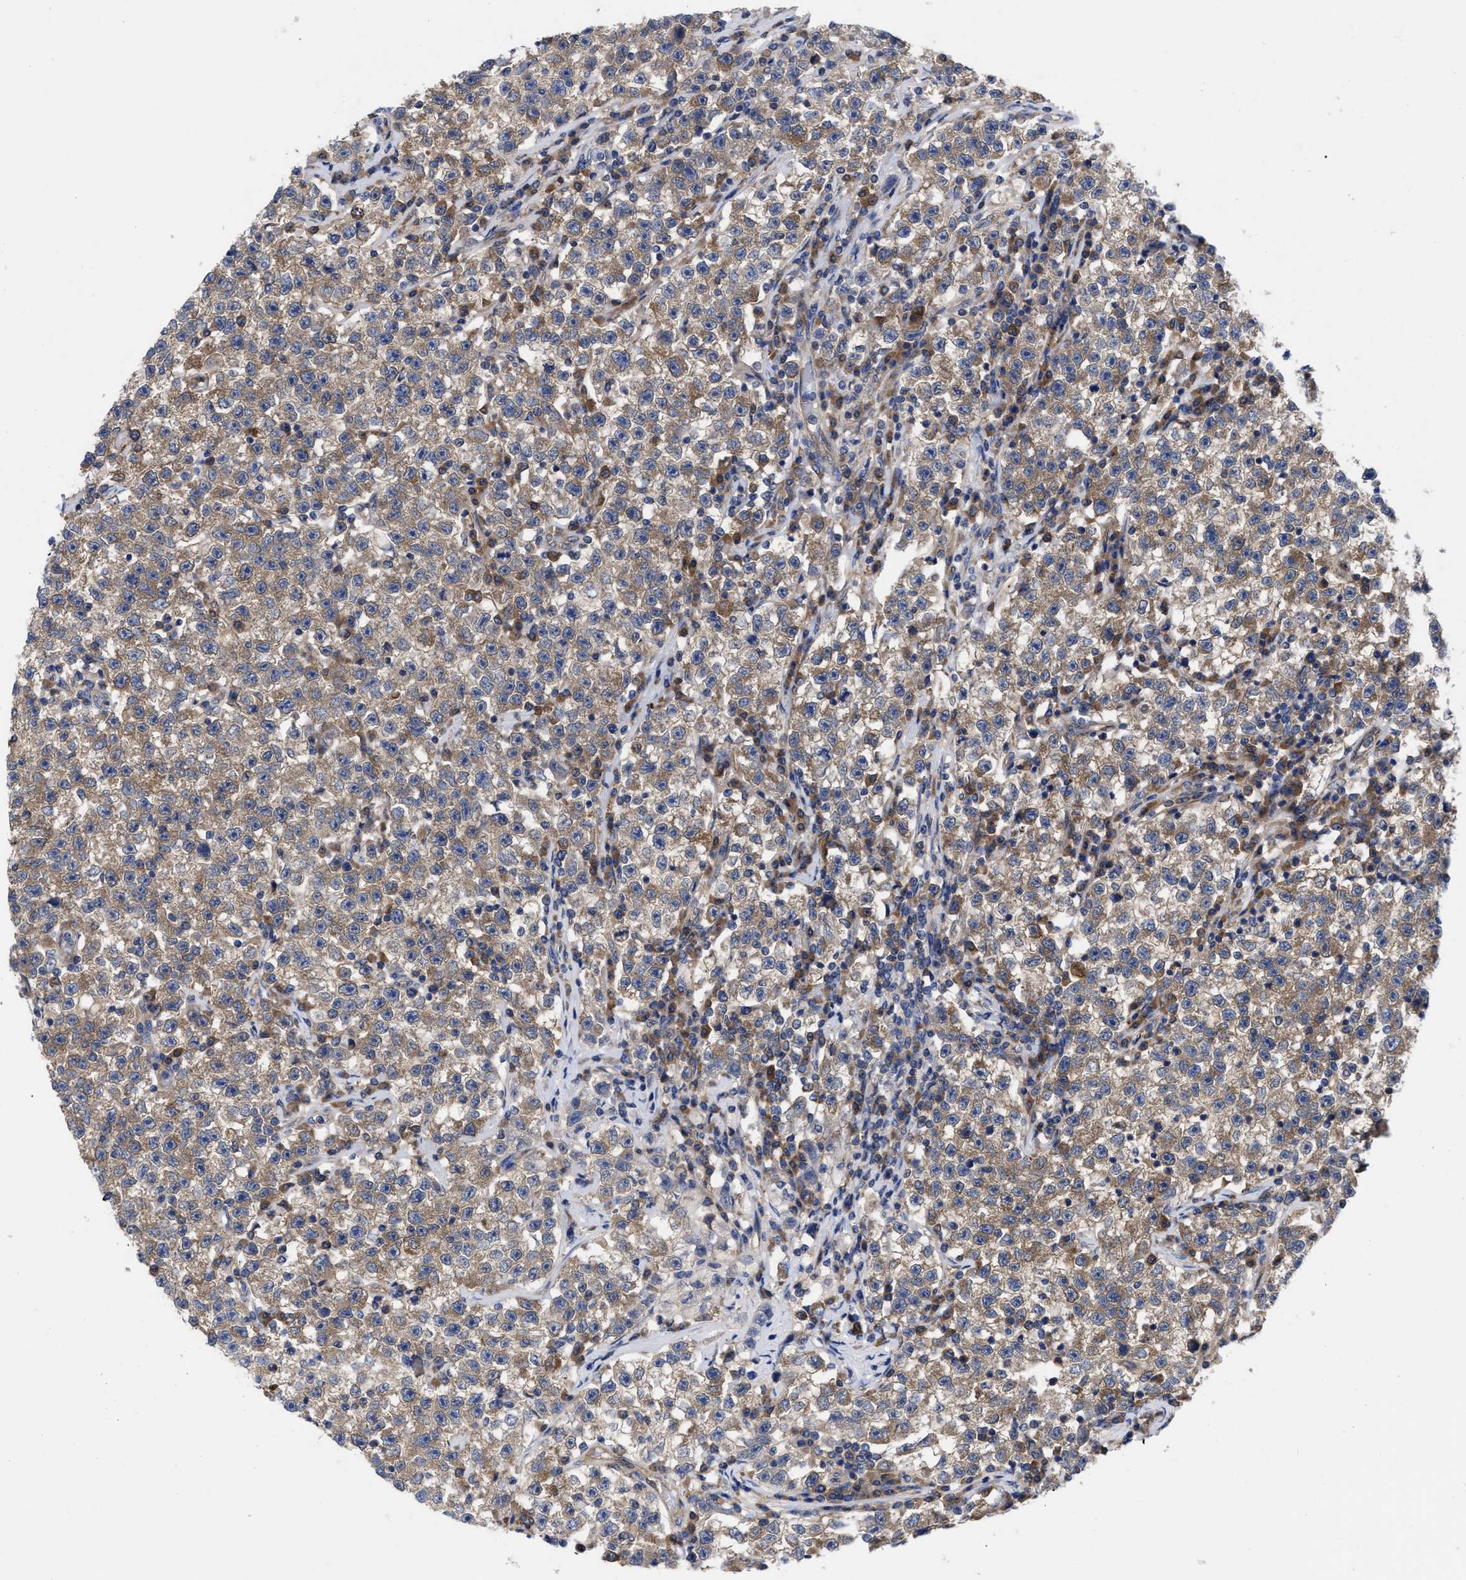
{"staining": {"intensity": "moderate", "quantity": ">75%", "location": "cytoplasmic/membranous"}, "tissue": "testis cancer", "cell_type": "Tumor cells", "image_type": "cancer", "snomed": [{"axis": "morphology", "description": "Seminoma, NOS"}, {"axis": "topography", "description": "Testis"}], "caption": "The immunohistochemical stain shows moderate cytoplasmic/membranous expression in tumor cells of testis seminoma tissue. The staining was performed using DAB (3,3'-diaminobenzidine) to visualize the protein expression in brown, while the nuclei were stained in blue with hematoxylin (Magnification: 20x).", "gene": "RBKS", "patient": {"sex": "male", "age": 22}}